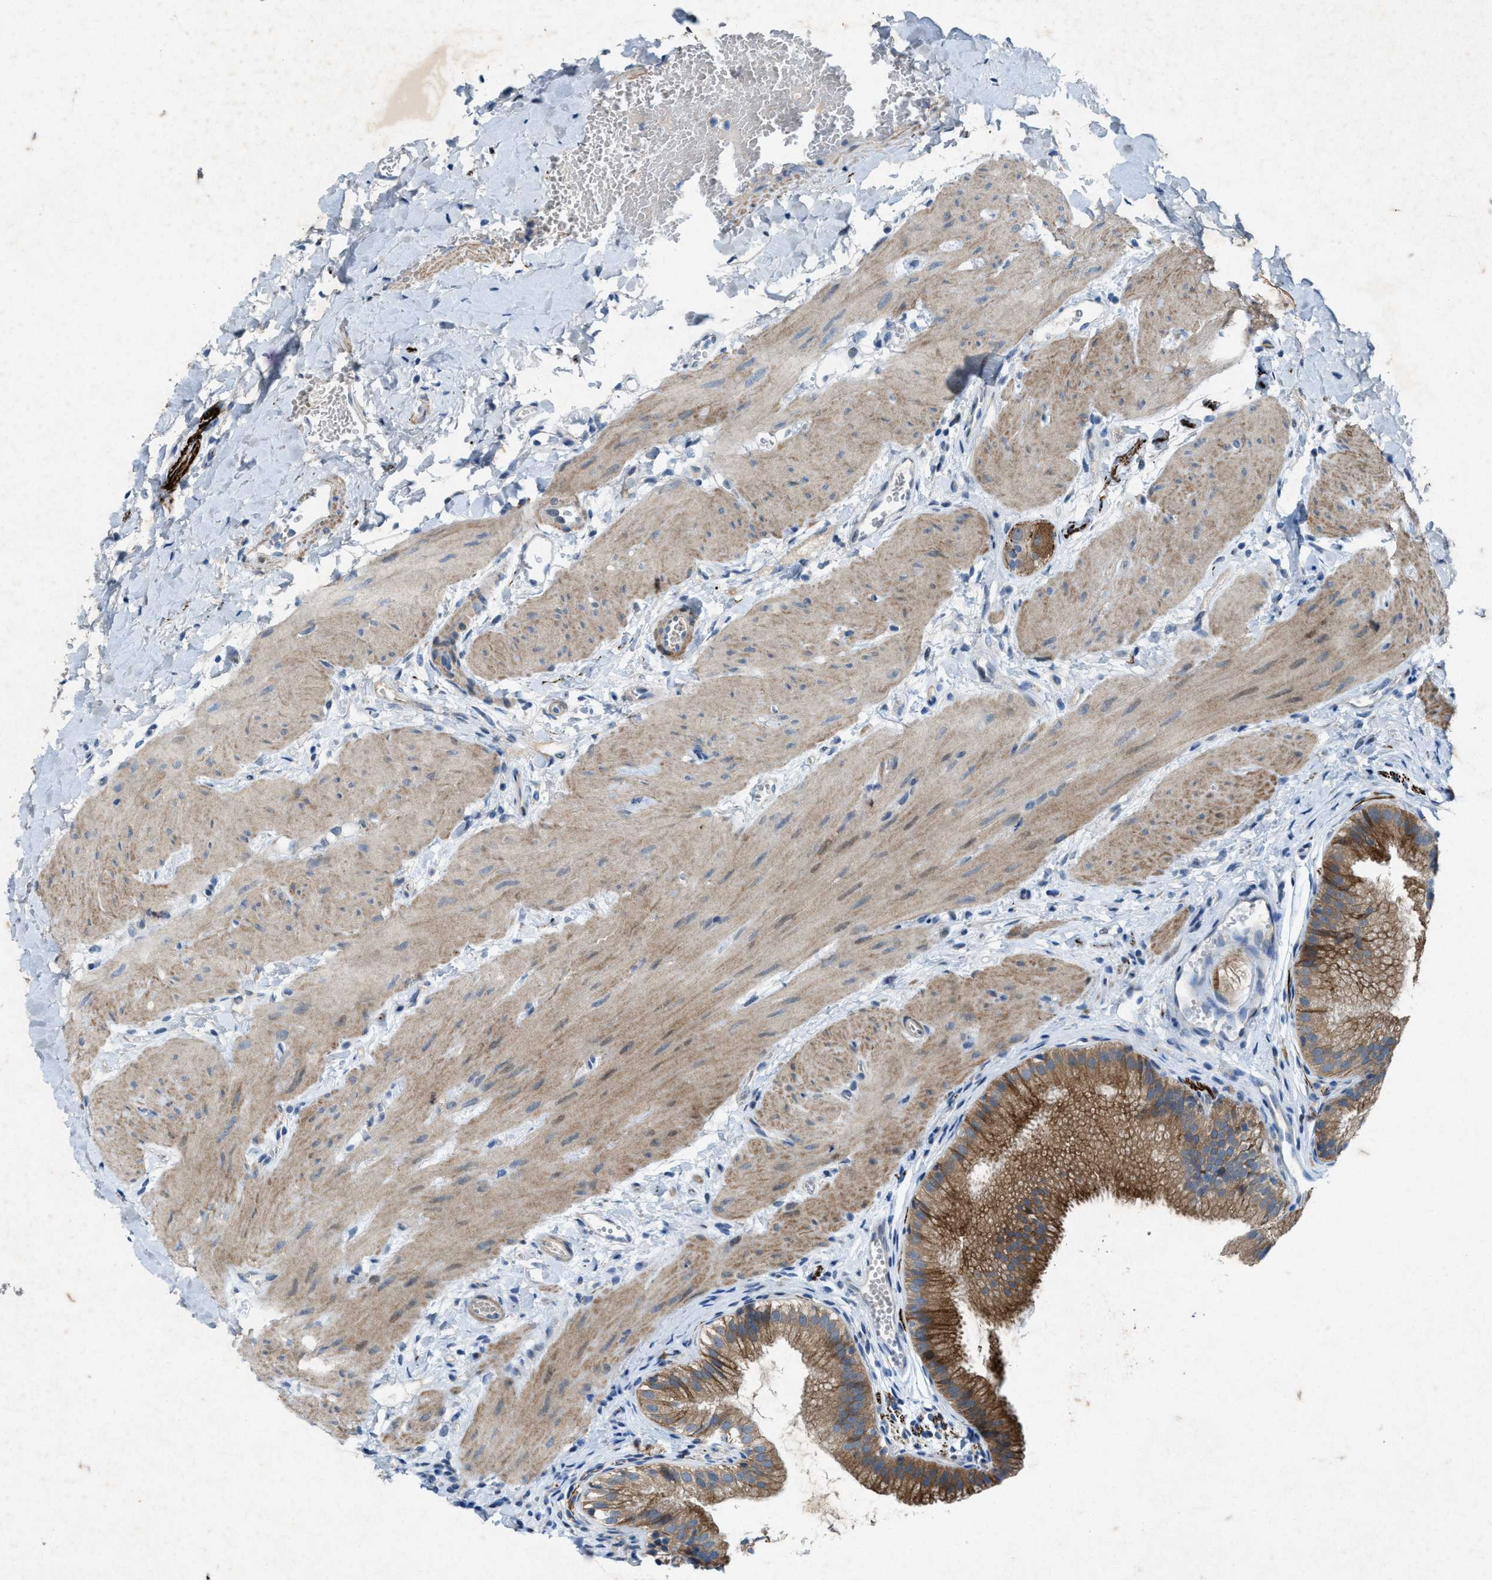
{"staining": {"intensity": "strong", "quantity": ">75%", "location": "cytoplasmic/membranous"}, "tissue": "gallbladder", "cell_type": "Glandular cells", "image_type": "normal", "snomed": [{"axis": "morphology", "description": "Normal tissue, NOS"}, {"axis": "topography", "description": "Gallbladder"}], "caption": "Immunohistochemistry staining of normal gallbladder, which displays high levels of strong cytoplasmic/membranous staining in about >75% of glandular cells indicating strong cytoplasmic/membranous protein expression. The staining was performed using DAB (3,3'-diaminobenzidine) (brown) for protein detection and nuclei were counterstained in hematoxylin (blue).", "gene": "URGCP", "patient": {"sex": "female", "age": 26}}